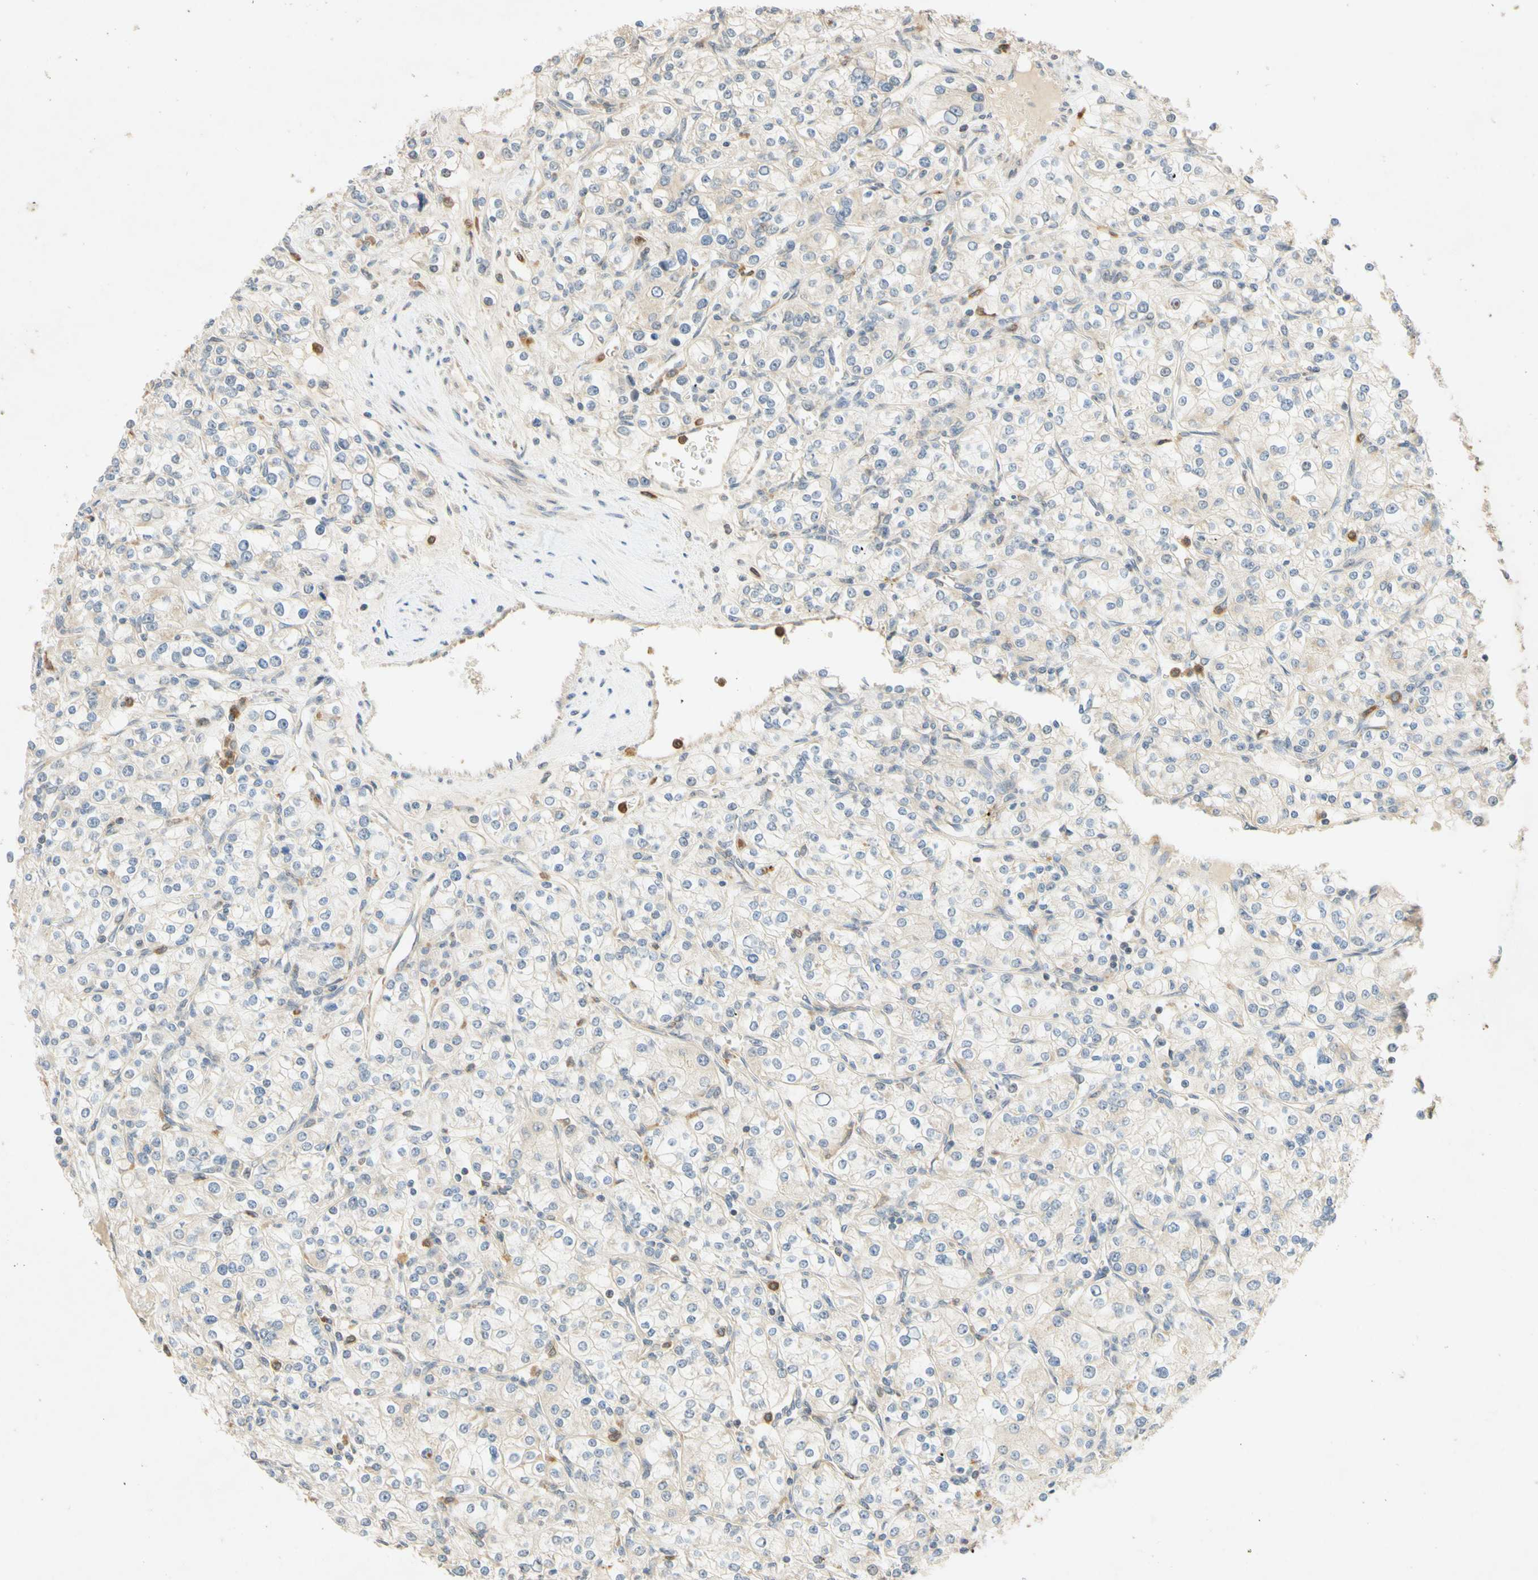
{"staining": {"intensity": "weak", "quantity": "<25%", "location": "cytoplasmic/membranous"}, "tissue": "renal cancer", "cell_type": "Tumor cells", "image_type": "cancer", "snomed": [{"axis": "morphology", "description": "Adenocarcinoma, NOS"}, {"axis": "topography", "description": "Kidney"}], "caption": "Histopathology image shows no protein positivity in tumor cells of renal cancer (adenocarcinoma) tissue.", "gene": "GATA1", "patient": {"sex": "male", "age": 77}}